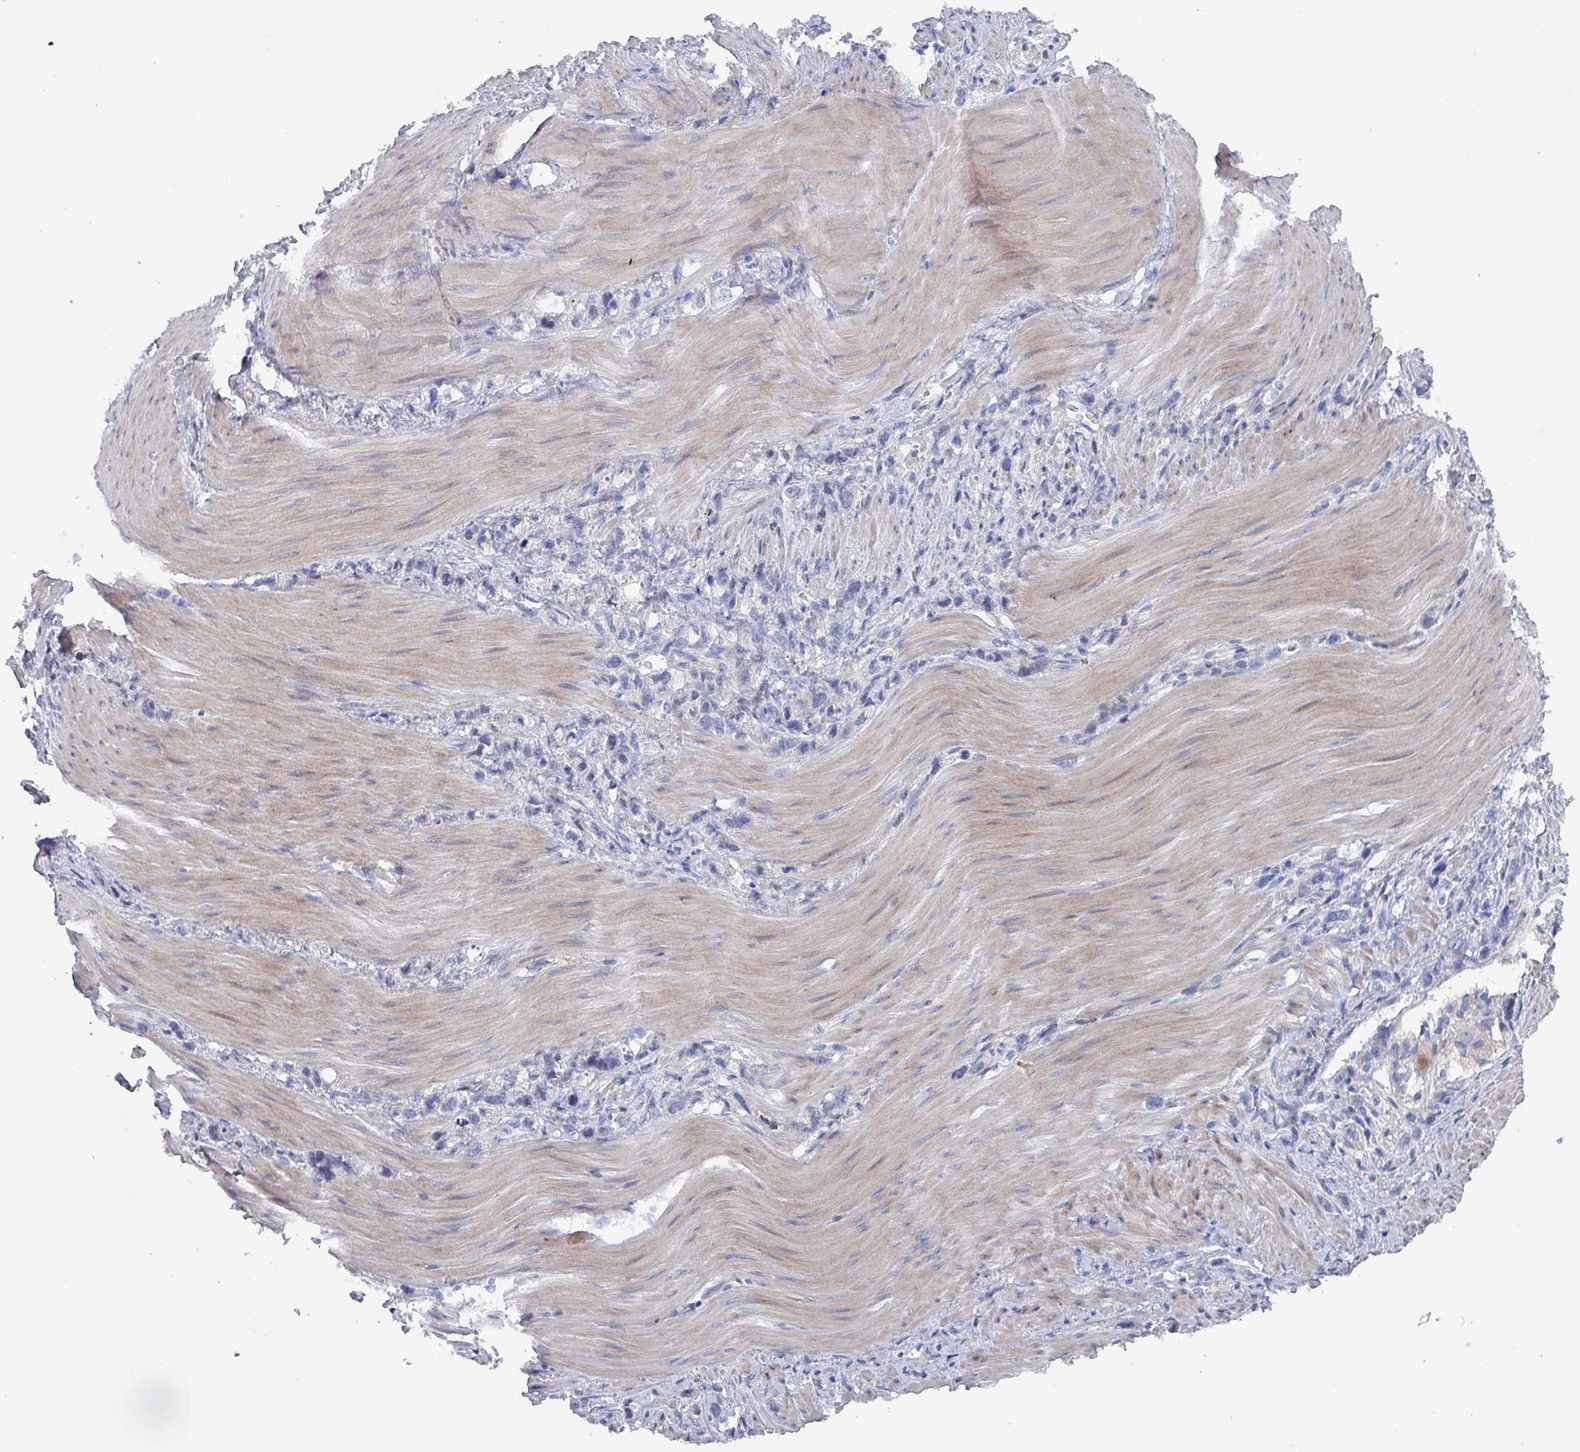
{"staining": {"intensity": "negative", "quantity": "none", "location": "none"}, "tissue": "stomach cancer", "cell_type": "Tumor cells", "image_type": "cancer", "snomed": [{"axis": "morphology", "description": "Adenocarcinoma, NOS"}, {"axis": "topography", "description": "Stomach"}], "caption": "High magnification brightfield microscopy of stomach cancer stained with DAB (3,3'-diaminobenzidine) (brown) and counterstained with hematoxylin (blue): tumor cells show no significant expression.", "gene": "DRD5", "patient": {"sex": "female", "age": 65}}